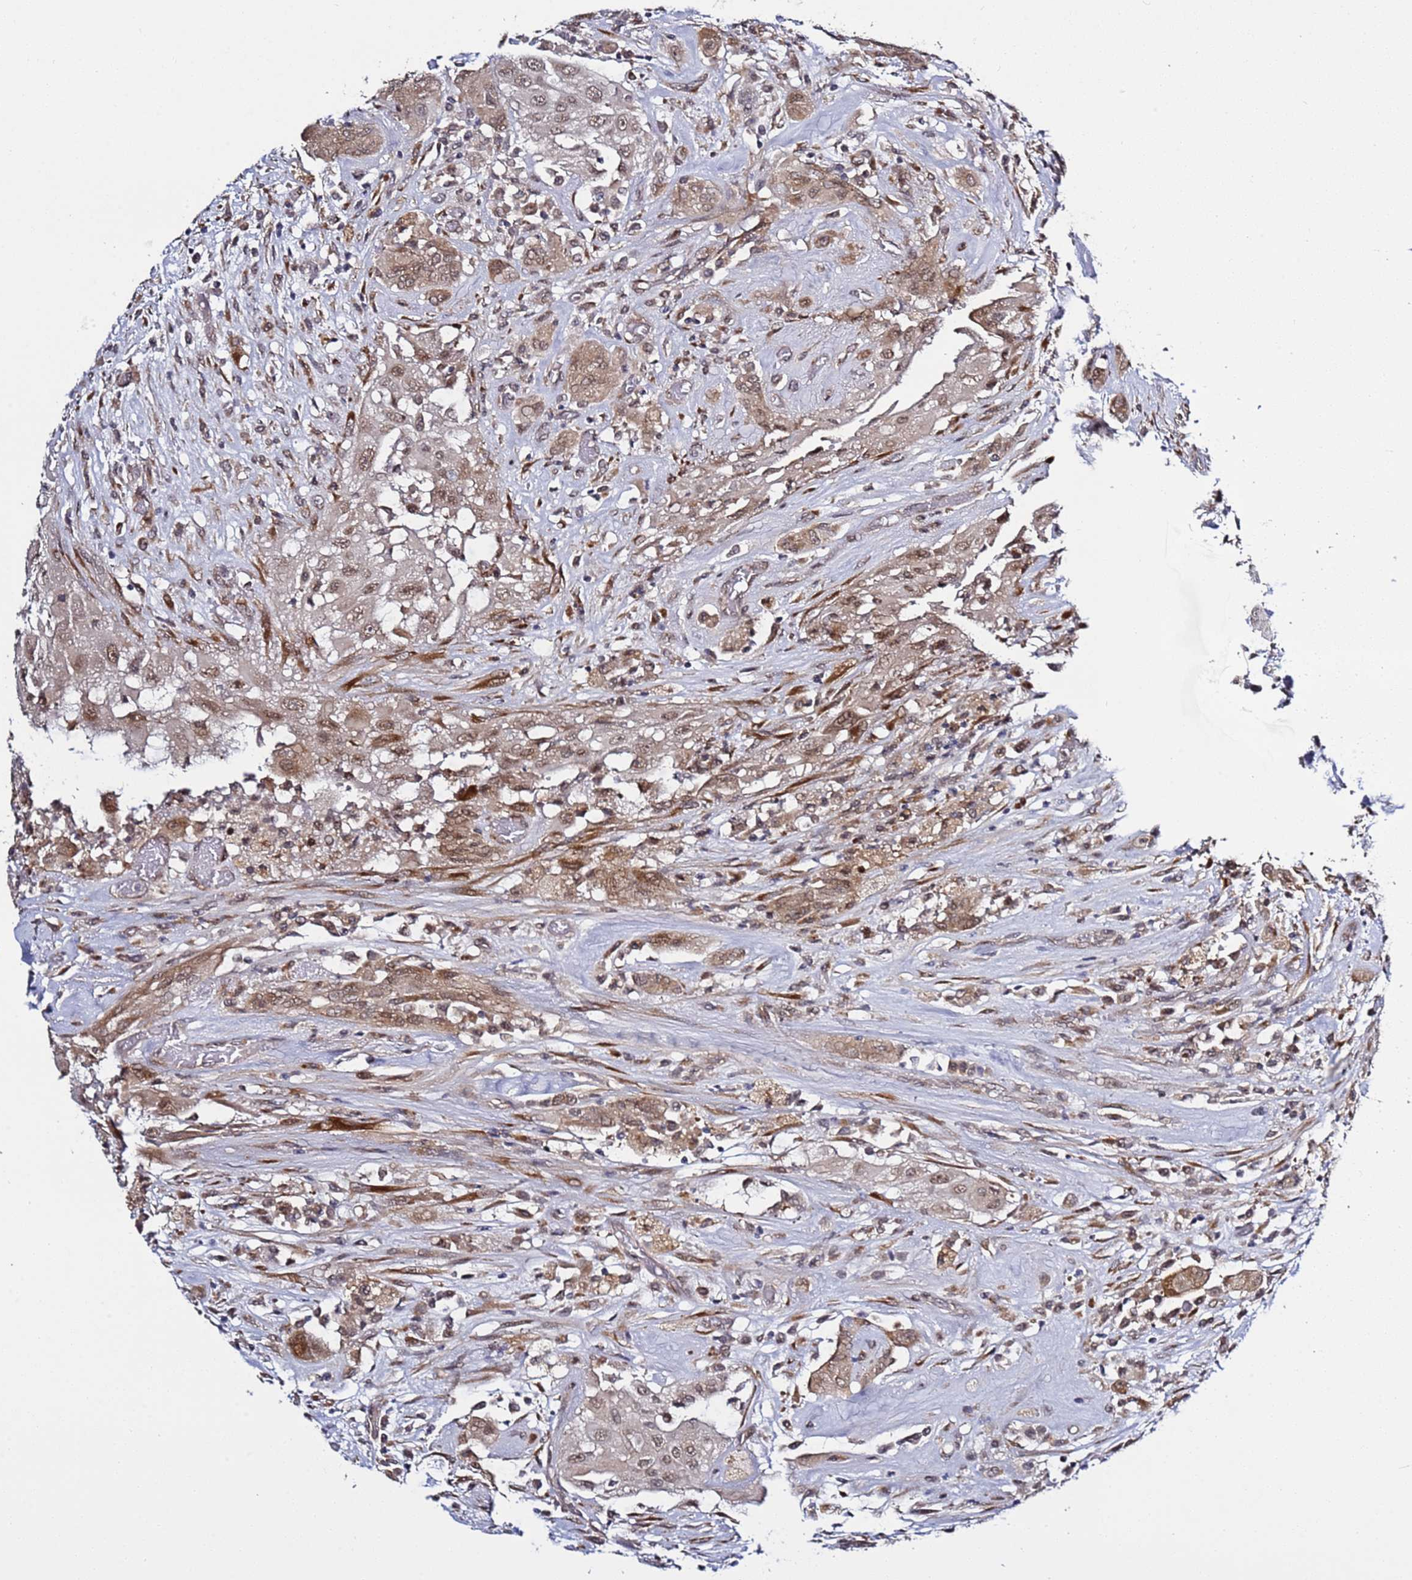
{"staining": {"intensity": "moderate", "quantity": ">75%", "location": "cytoplasmic/membranous,nuclear"}, "tissue": "thyroid cancer", "cell_type": "Tumor cells", "image_type": "cancer", "snomed": [{"axis": "morphology", "description": "Papillary adenocarcinoma, NOS"}, {"axis": "topography", "description": "Thyroid gland"}], "caption": "Papillary adenocarcinoma (thyroid) was stained to show a protein in brown. There is medium levels of moderate cytoplasmic/membranous and nuclear staining in approximately >75% of tumor cells. The protein of interest is shown in brown color, while the nuclei are stained blue.", "gene": "POLR2D", "patient": {"sex": "female", "age": 59}}